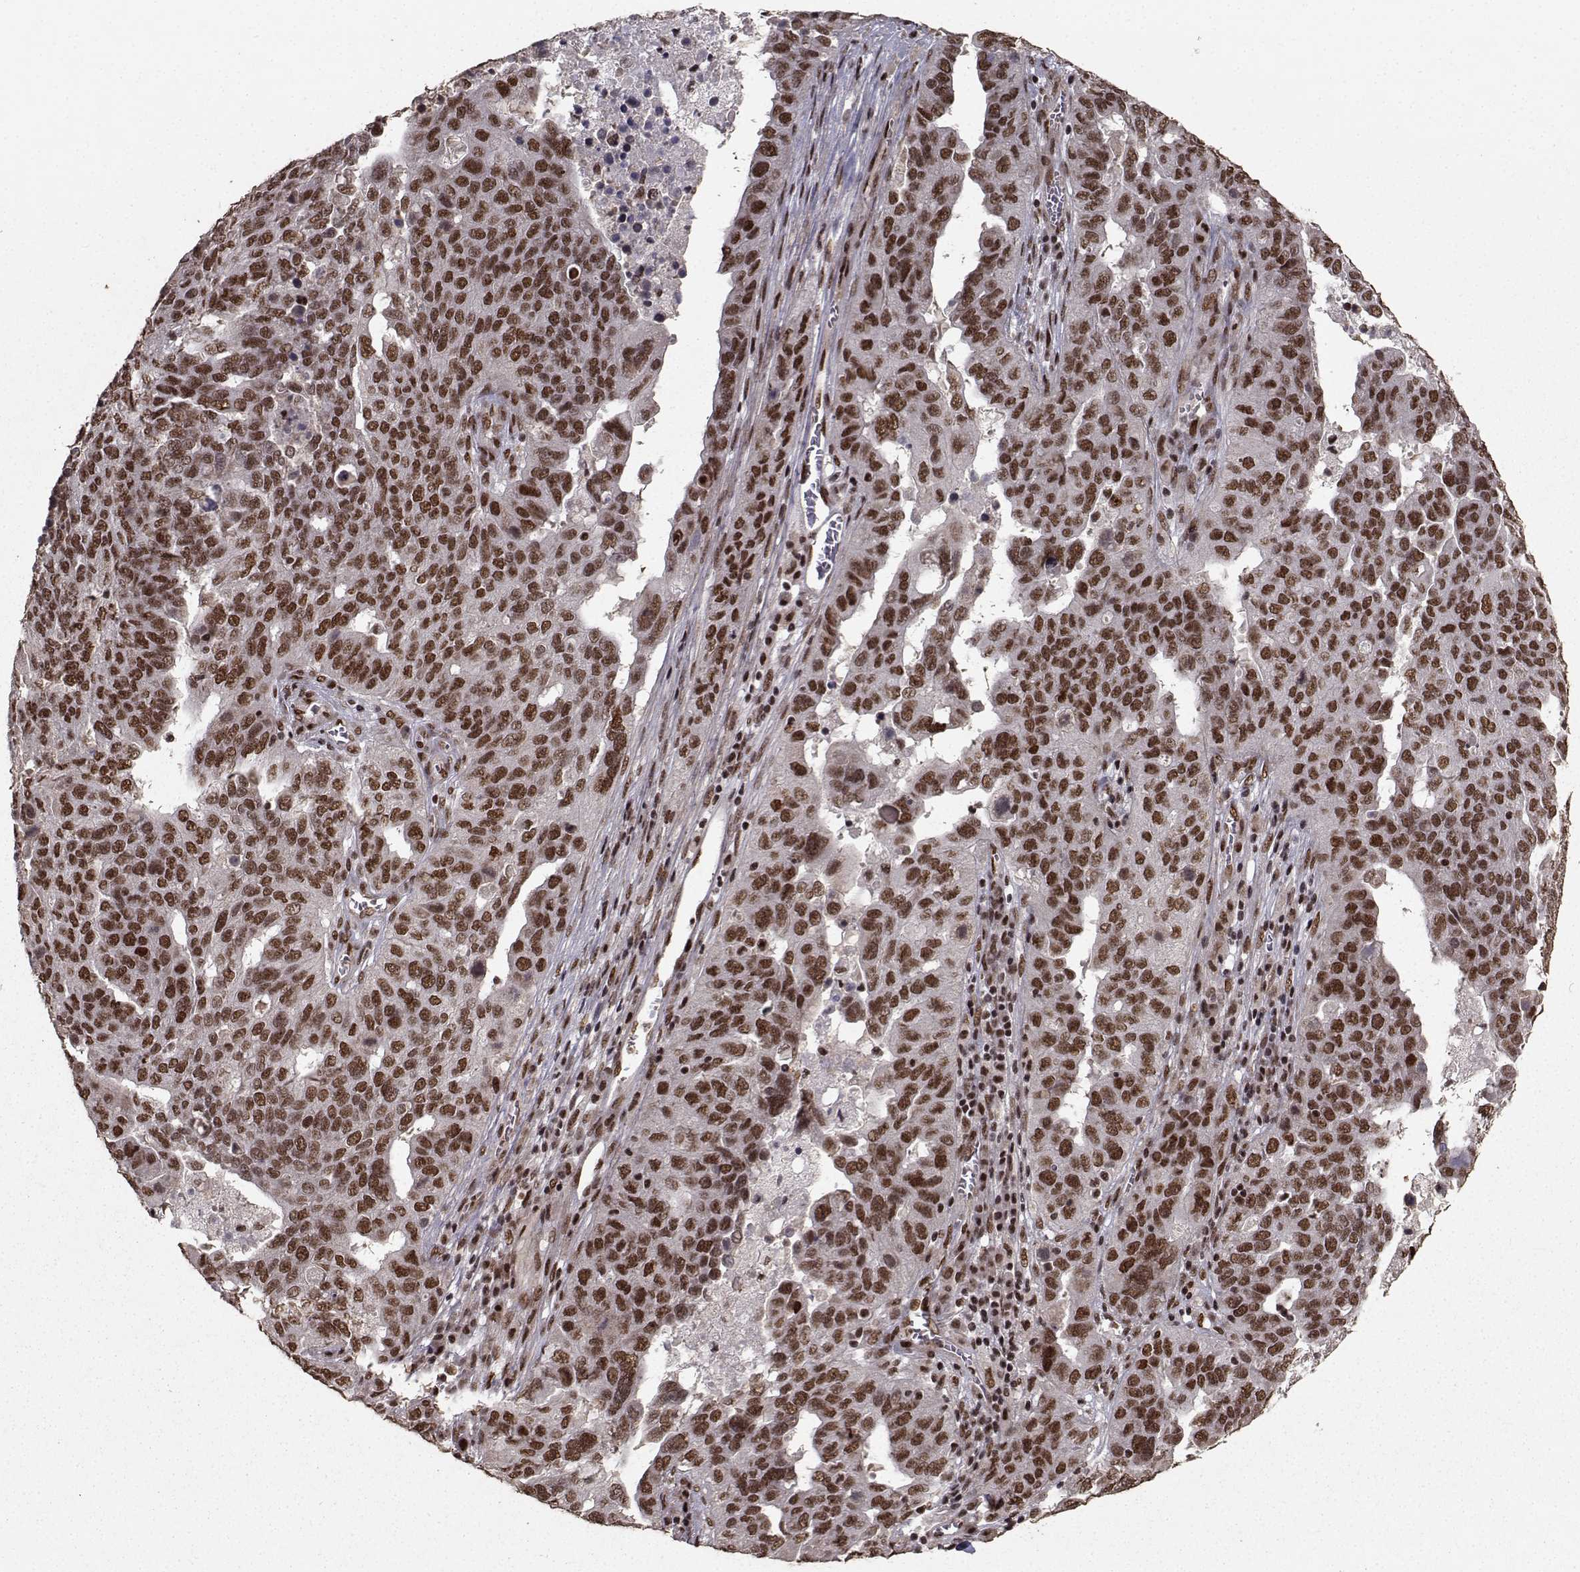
{"staining": {"intensity": "strong", "quantity": ">75%", "location": "nuclear"}, "tissue": "ovarian cancer", "cell_type": "Tumor cells", "image_type": "cancer", "snomed": [{"axis": "morphology", "description": "Carcinoma, endometroid"}, {"axis": "topography", "description": "Soft tissue"}, {"axis": "topography", "description": "Ovary"}], "caption": "Immunohistochemistry (DAB) staining of human ovarian cancer (endometroid carcinoma) reveals strong nuclear protein positivity in approximately >75% of tumor cells.", "gene": "SF1", "patient": {"sex": "female", "age": 52}}